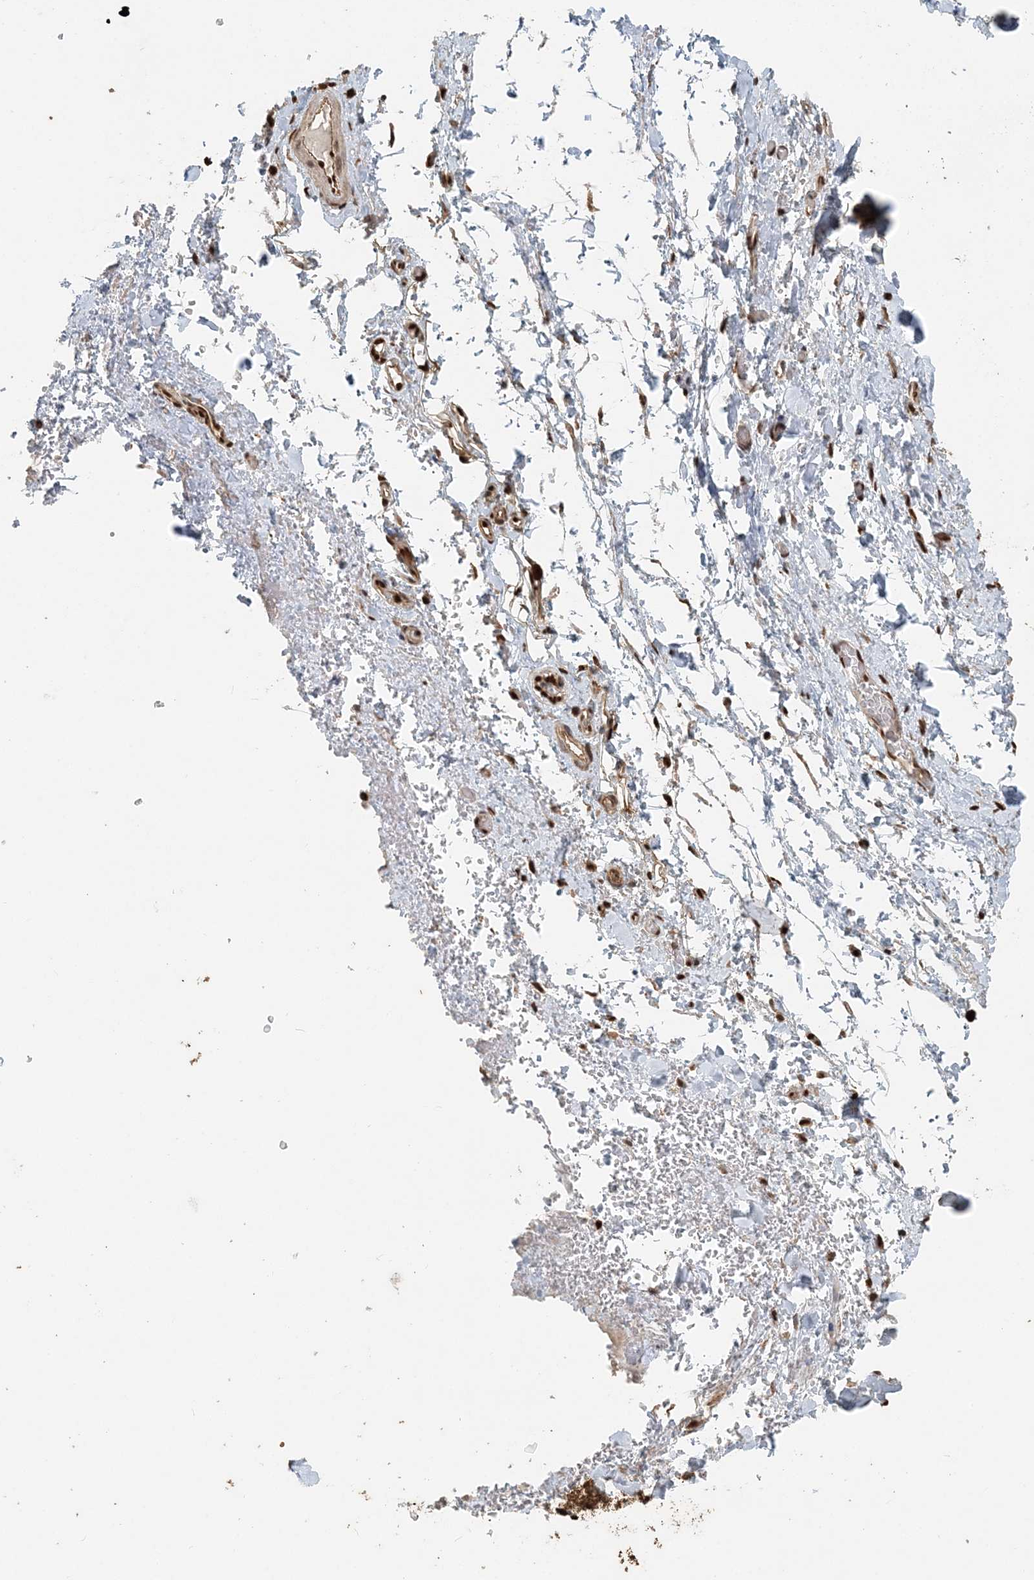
{"staining": {"intensity": "strong", "quantity": ">75%", "location": "nuclear"}, "tissue": "soft tissue", "cell_type": "Fibroblasts", "image_type": "normal", "snomed": [{"axis": "morphology", "description": "Normal tissue, NOS"}, {"axis": "morphology", "description": "Adenocarcinoma, NOS"}, {"axis": "topography", "description": "Stomach, upper"}, {"axis": "topography", "description": "Peripheral nerve tissue"}], "caption": "This is a micrograph of immunohistochemistry staining of normal soft tissue, which shows strong staining in the nuclear of fibroblasts.", "gene": "ARHGAP35", "patient": {"sex": "male", "age": 62}}